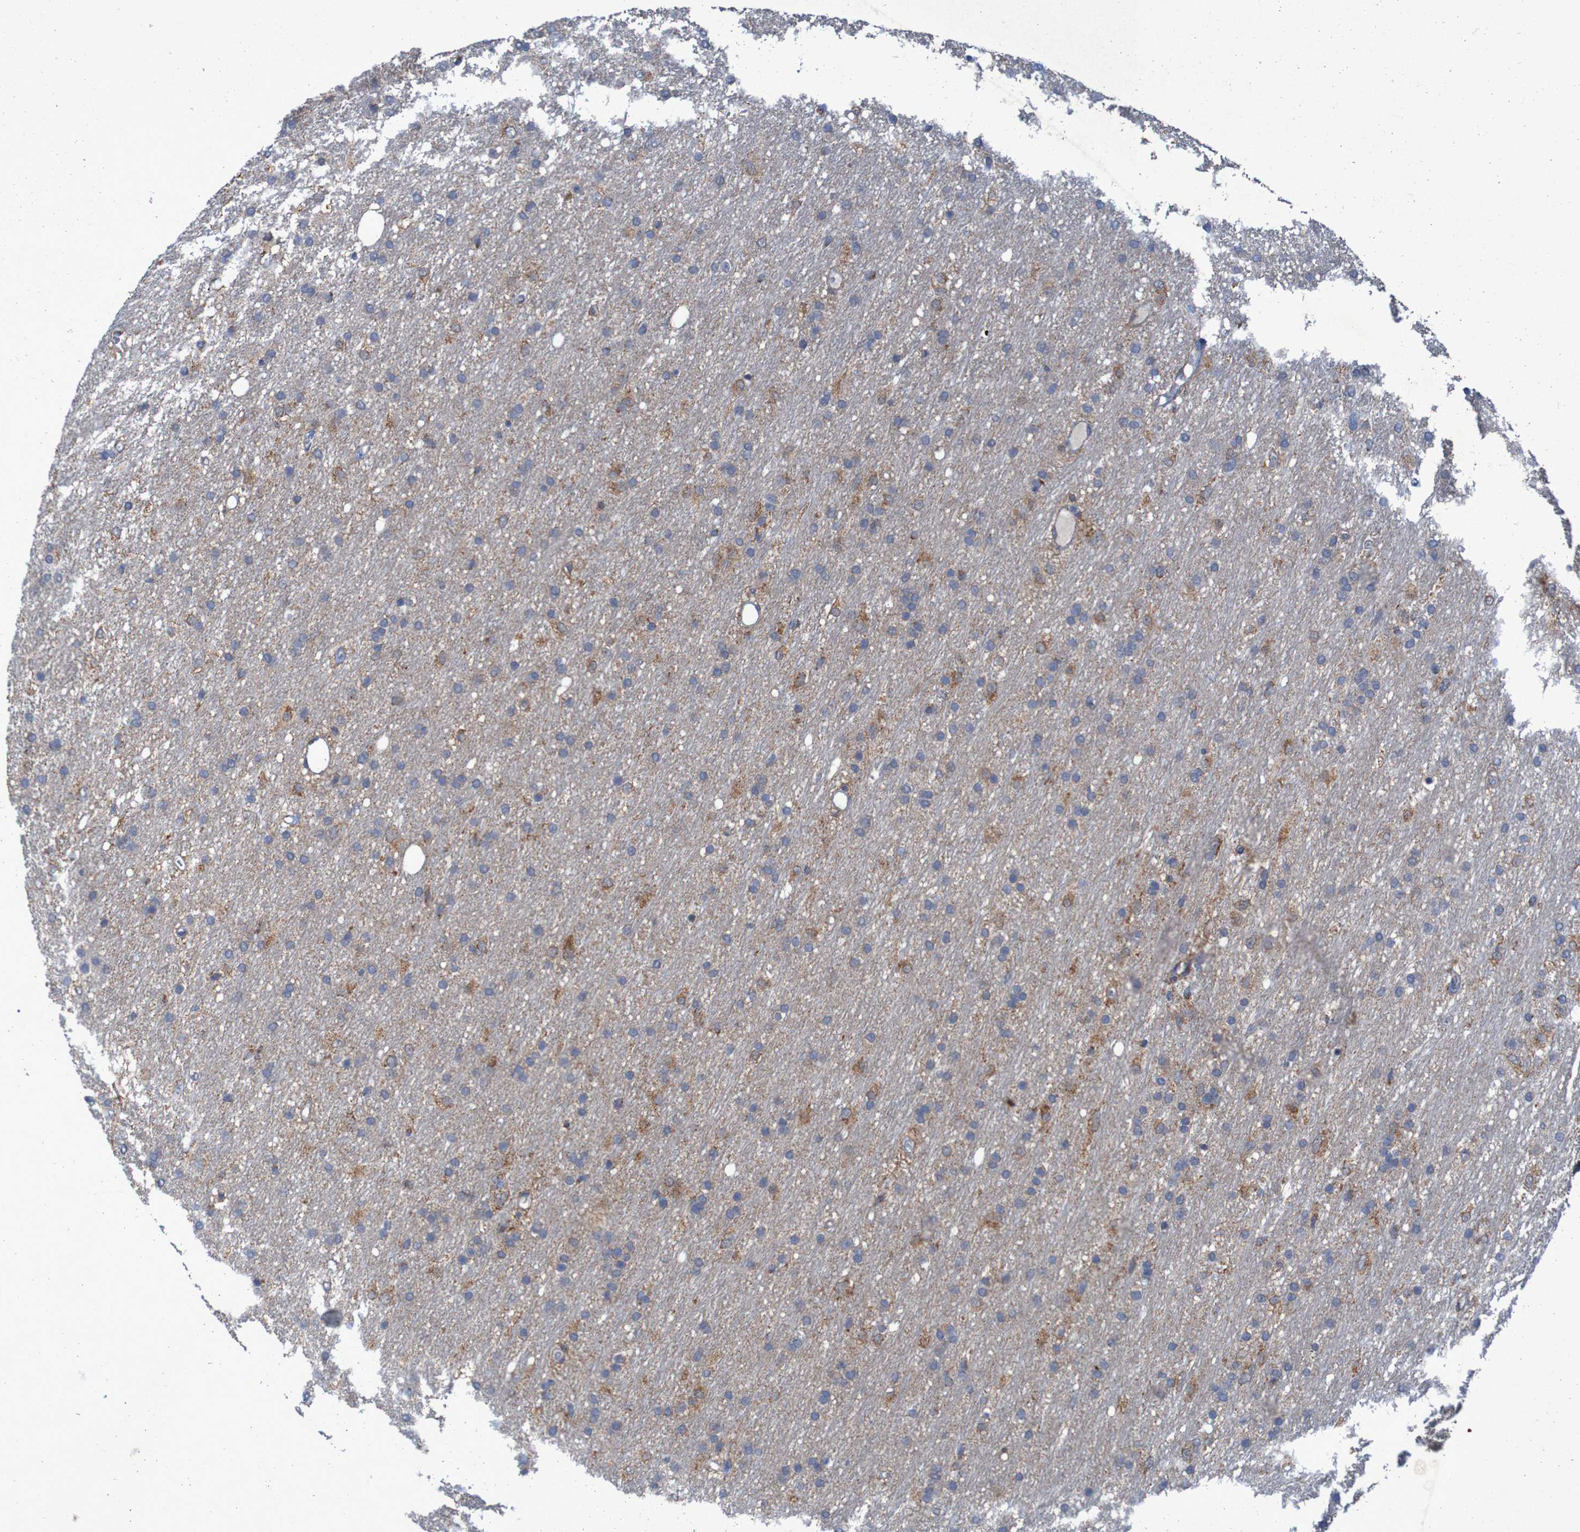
{"staining": {"intensity": "moderate", "quantity": ">75%", "location": "cytoplasmic/membranous"}, "tissue": "glioma", "cell_type": "Tumor cells", "image_type": "cancer", "snomed": [{"axis": "morphology", "description": "Glioma, malignant, Low grade"}, {"axis": "topography", "description": "Brain"}], "caption": "Protein staining reveals moderate cytoplasmic/membranous staining in about >75% of tumor cells in malignant low-grade glioma. (DAB IHC, brown staining for protein, blue staining for nuclei).", "gene": "CCDC51", "patient": {"sex": "male", "age": 77}}